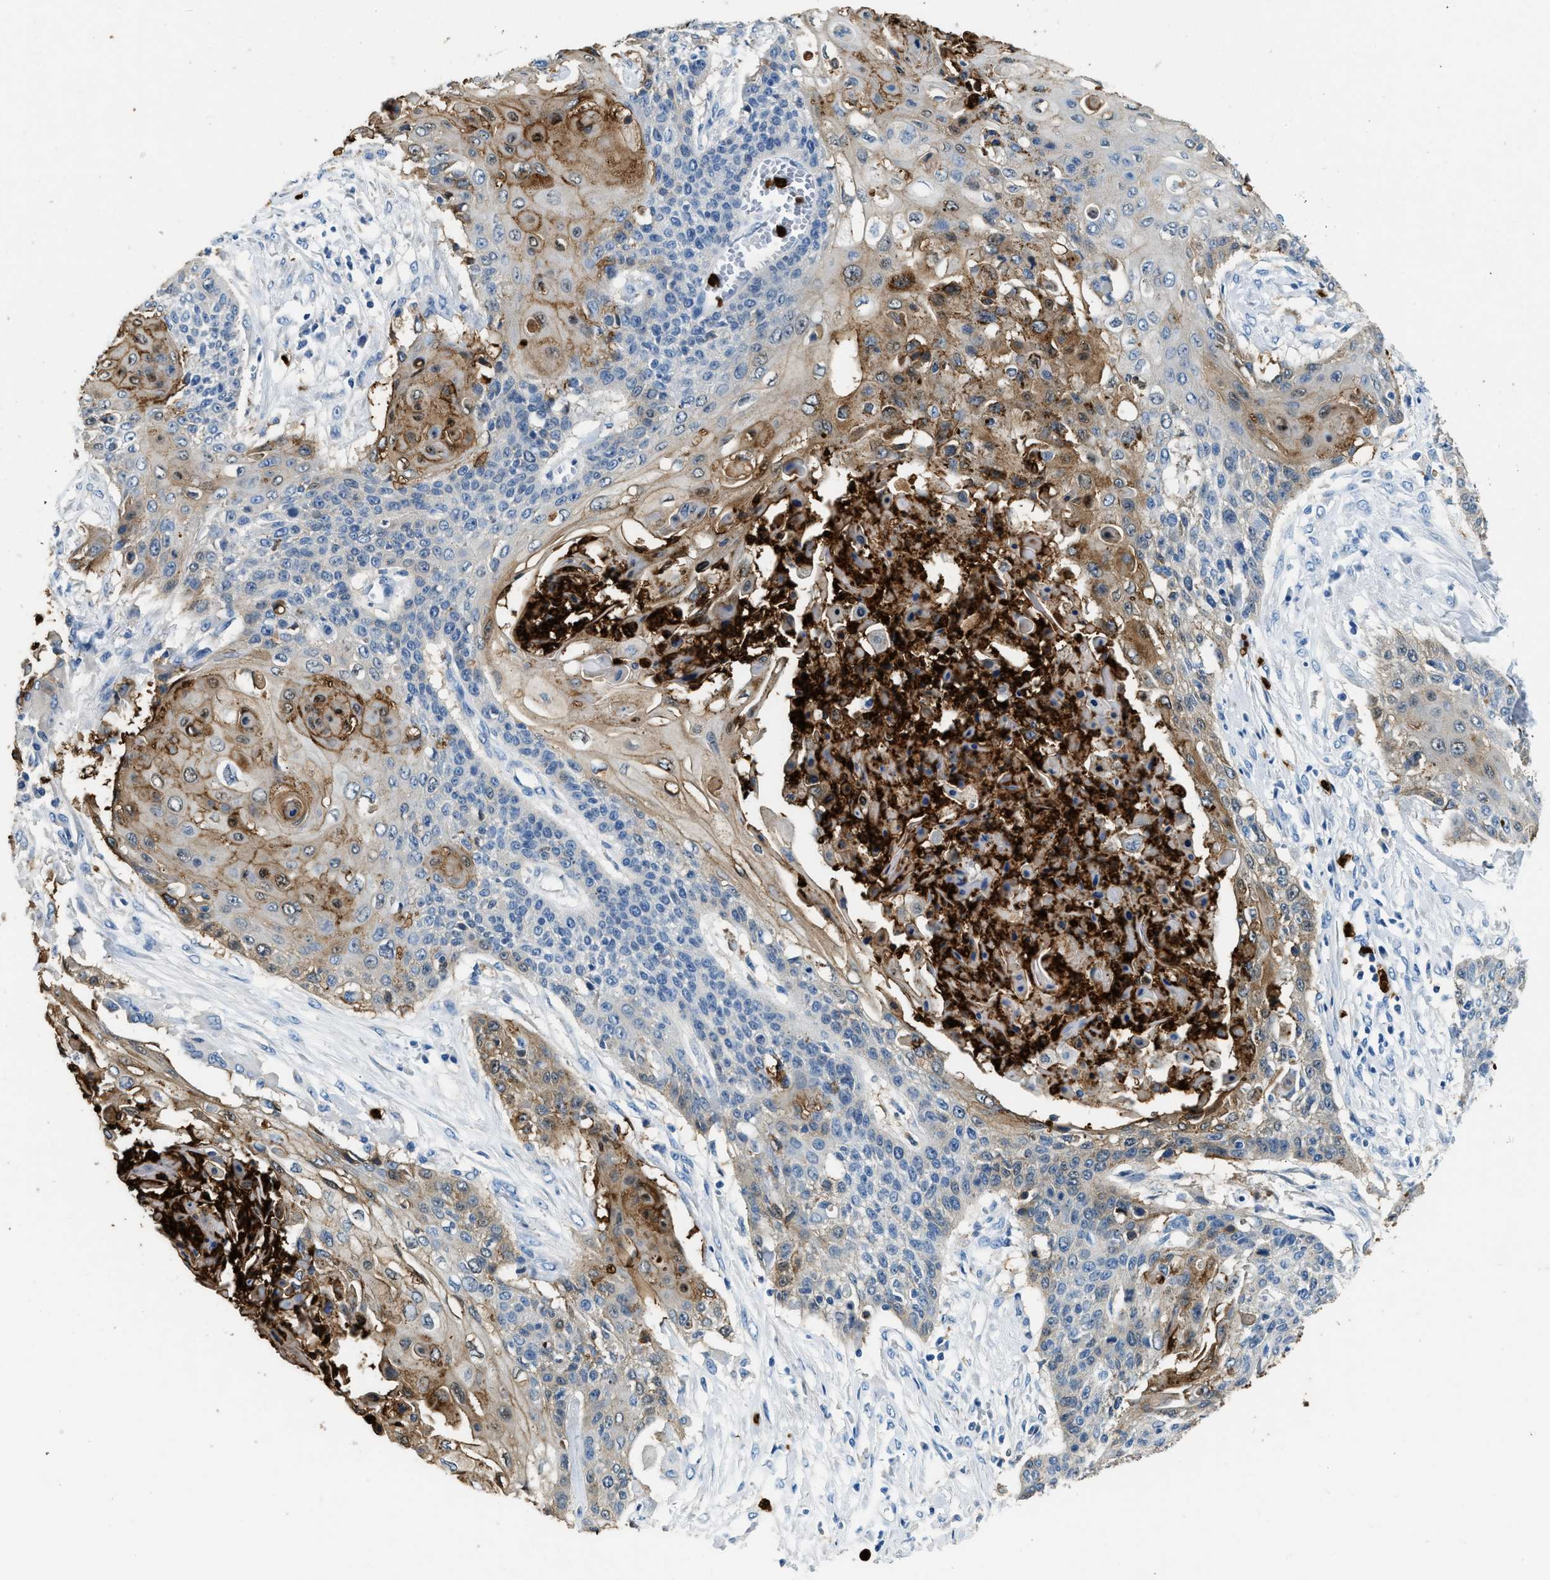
{"staining": {"intensity": "moderate", "quantity": "25%-75%", "location": "cytoplasmic/membranous,nuclear"}, "tissue": "cervical cancer", "cell_type": "Tumor cells", "image_type": "cancer", "snomed": [{"axis": "morphology", "description": "Squamous cell carcinoma, NOS"}, {"axis": "topography", "description": "Cervix"}], "caption": "The histopathology image shows immunohistochemical staining of cervical squamous cell carcinoma. There is moderate cytoplasmic/membranous and nuclear positivity is identified in approximately 25%-75% of tumor cells. (Stains: DAB in brown, nuclei in blue, Microscopy: brightfield microscopy at high magnification).", "gene": "ANXA3", "patient": {"sex": "female", "age": 39}}